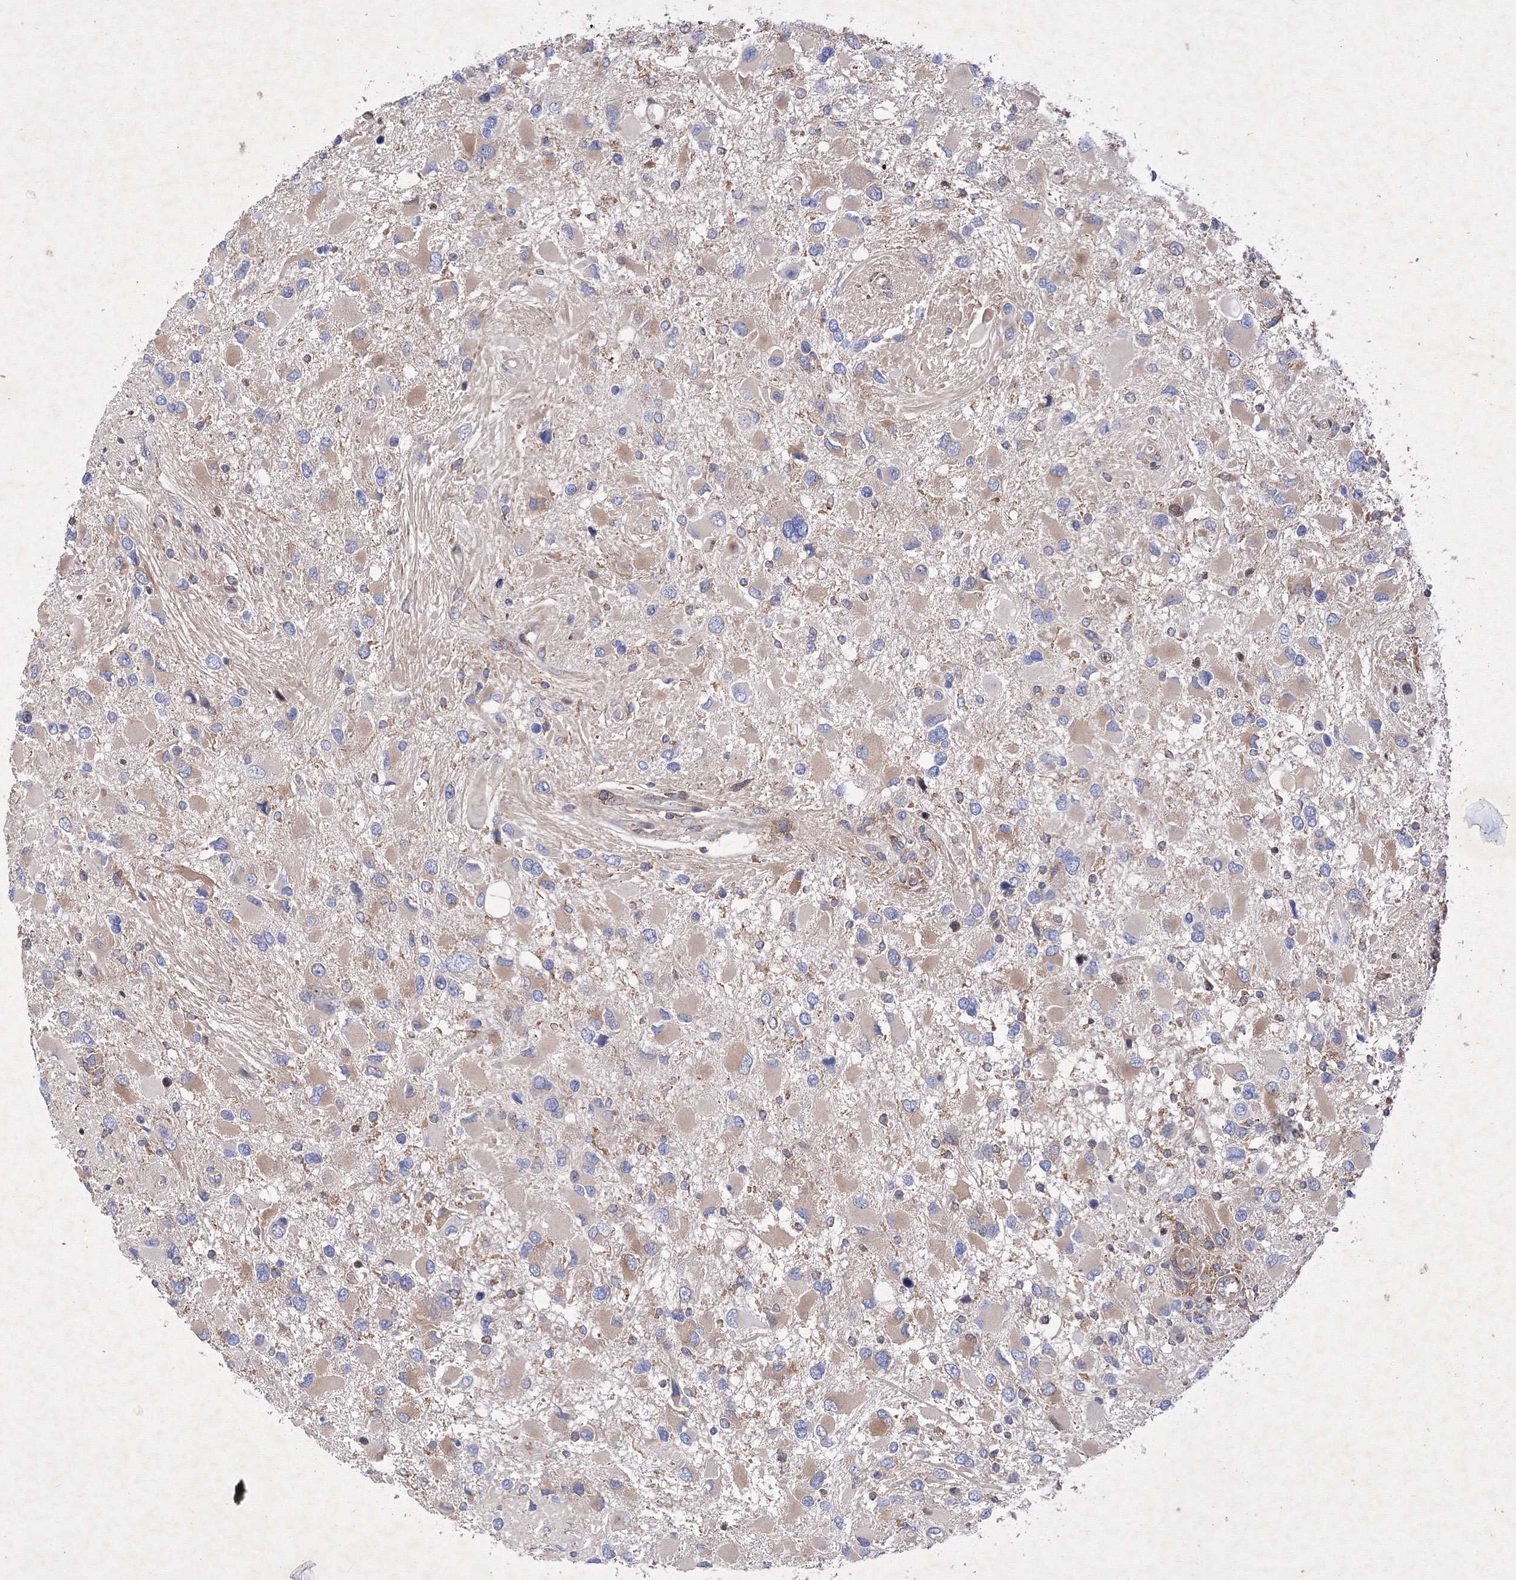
{"staining": {"intensity": "negative", "quantity": "none", "location": "none"}, "tissue": "glioma", "cell_type": "Tumor cells", "image_type": "cancer", "snomed": [{"axis": "morphology", "description": "Glioma, malignant, High grade"}, {"axis": "topography", "description": "Brain"}], "caption": "A micrograph of glioma stained for a protein displays no brown staining in tumor cells.", "gene": "SNX18", "patient": {"sex": "male", "age": 53}}